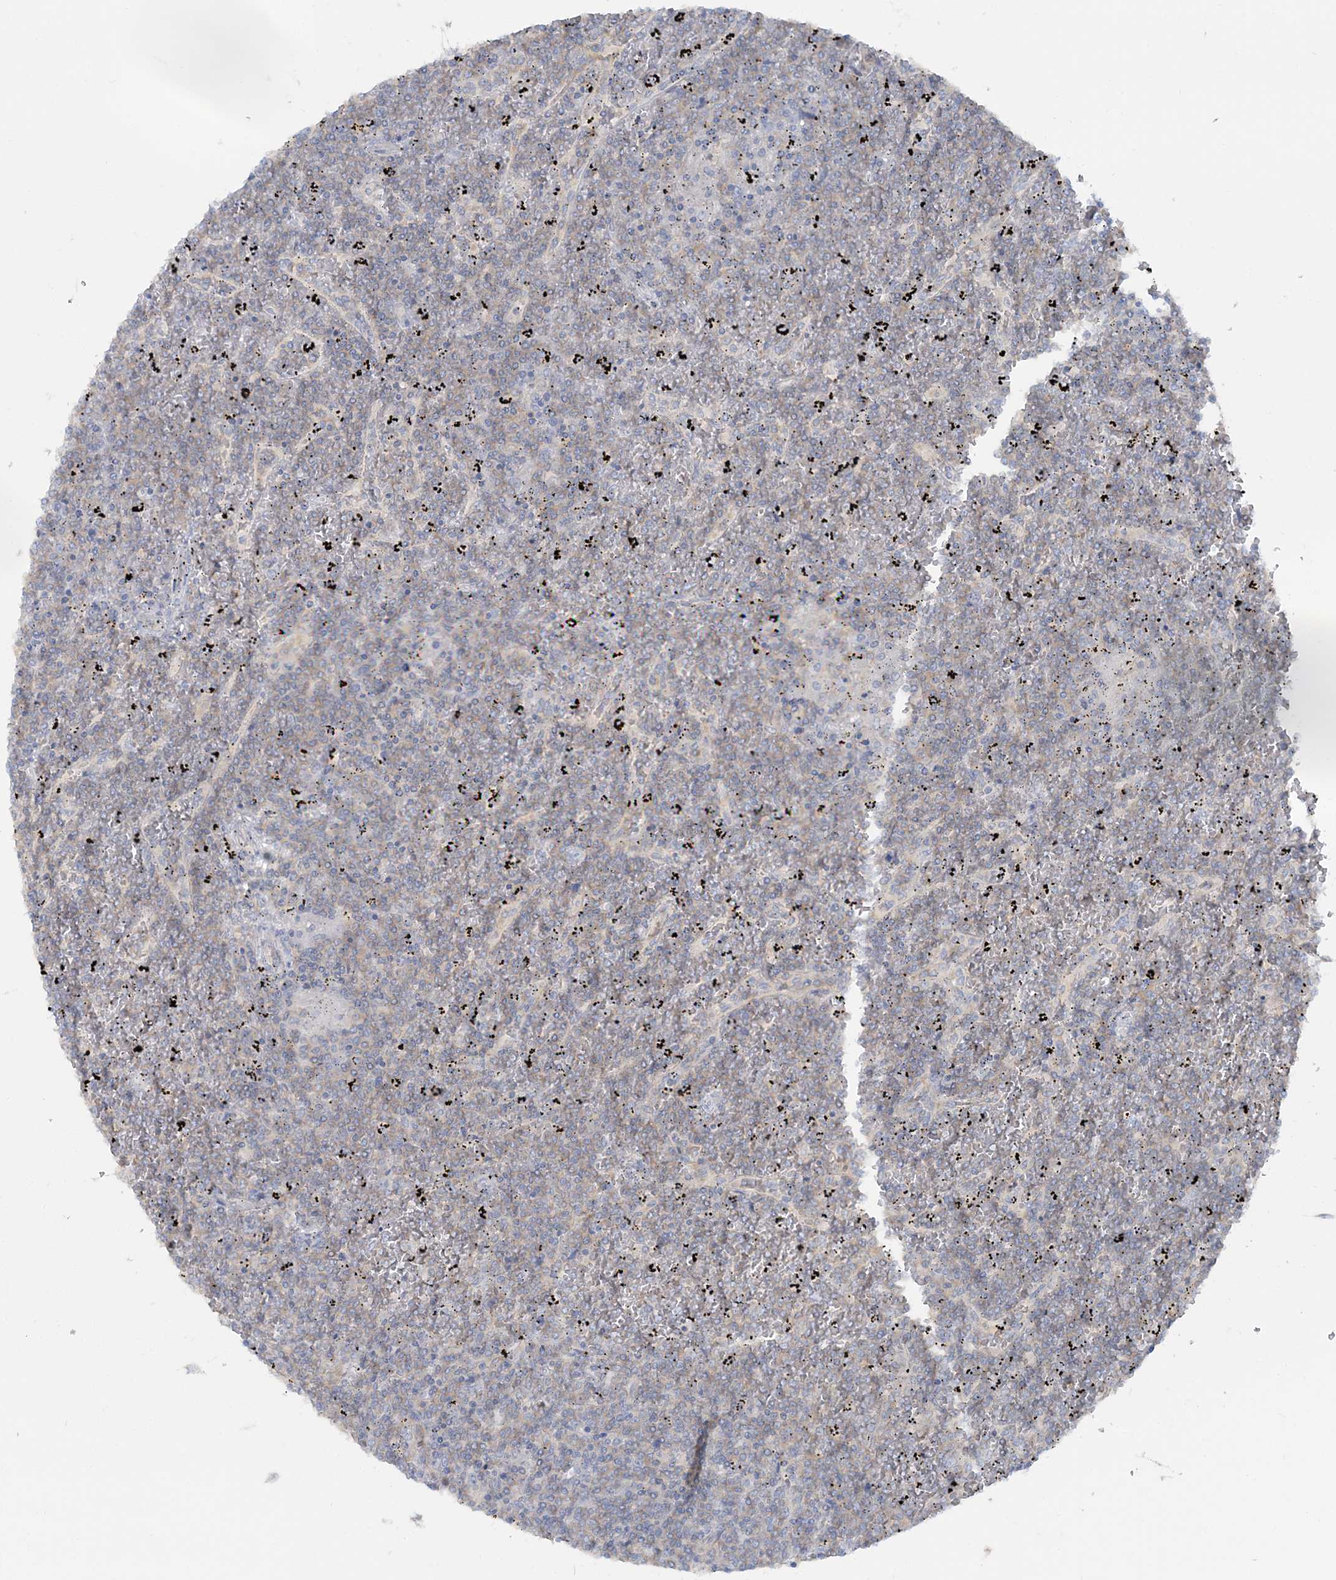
{"staining": {"intensity": "negative", "quantity": "none", "location": "none"}, "tissue": "lymphoma", "cell_type": "Tumor cells", "image_type": "cancer", "snomed": [{"axis": "morphology", "description": "Malignant lymphoma, non-Hodgkin's type, Low grade"}, {"axis": "topography", "description": "Spleen"}], "caption": "High magnification brightfield microscopy of low-grade malignant lymphoma, non-Hodgkin's type stained with DAB (brown) and counterstained with hematoxylin (blue): tumor cells show no significant positivity.", "gene": "TBC1D5", "patient": {"sex": "female", "age": 19}}